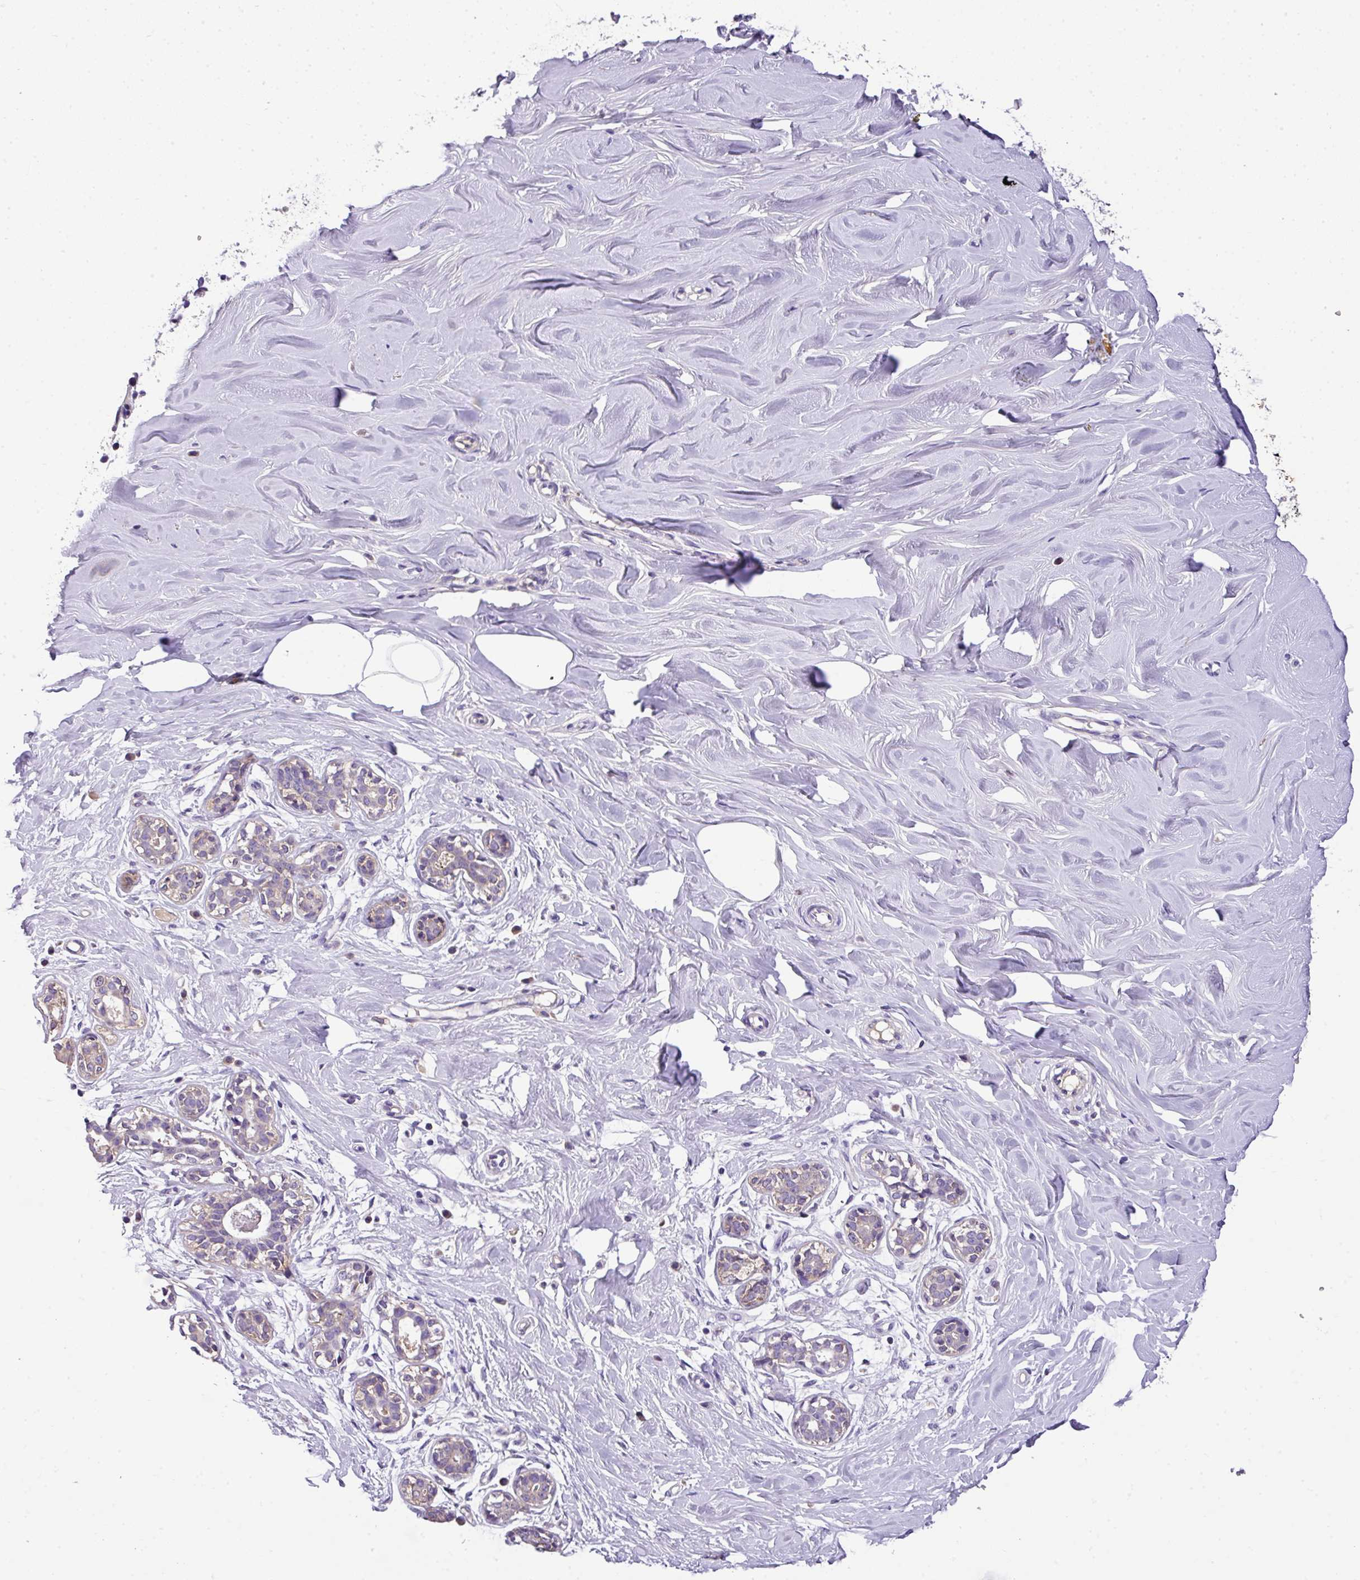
{"staining": {"intensity": "negative", "quantity": "none", "location": "none"}, "tissue": "breast", "cell_type": "Adipocytes", "image_type": "normal", "snomed": [{"axis": "morphology", "description": "Normal tissue, NOS"}, {"axis": "topography", "description": "Breast"}], "caption": "This is an immunohistochemistry (IHC) photomicrograph of benign breast. There is no staining in adipocytes.", "gene": "ANXA2R", "patient": {"sex": "female", "age": 27}}